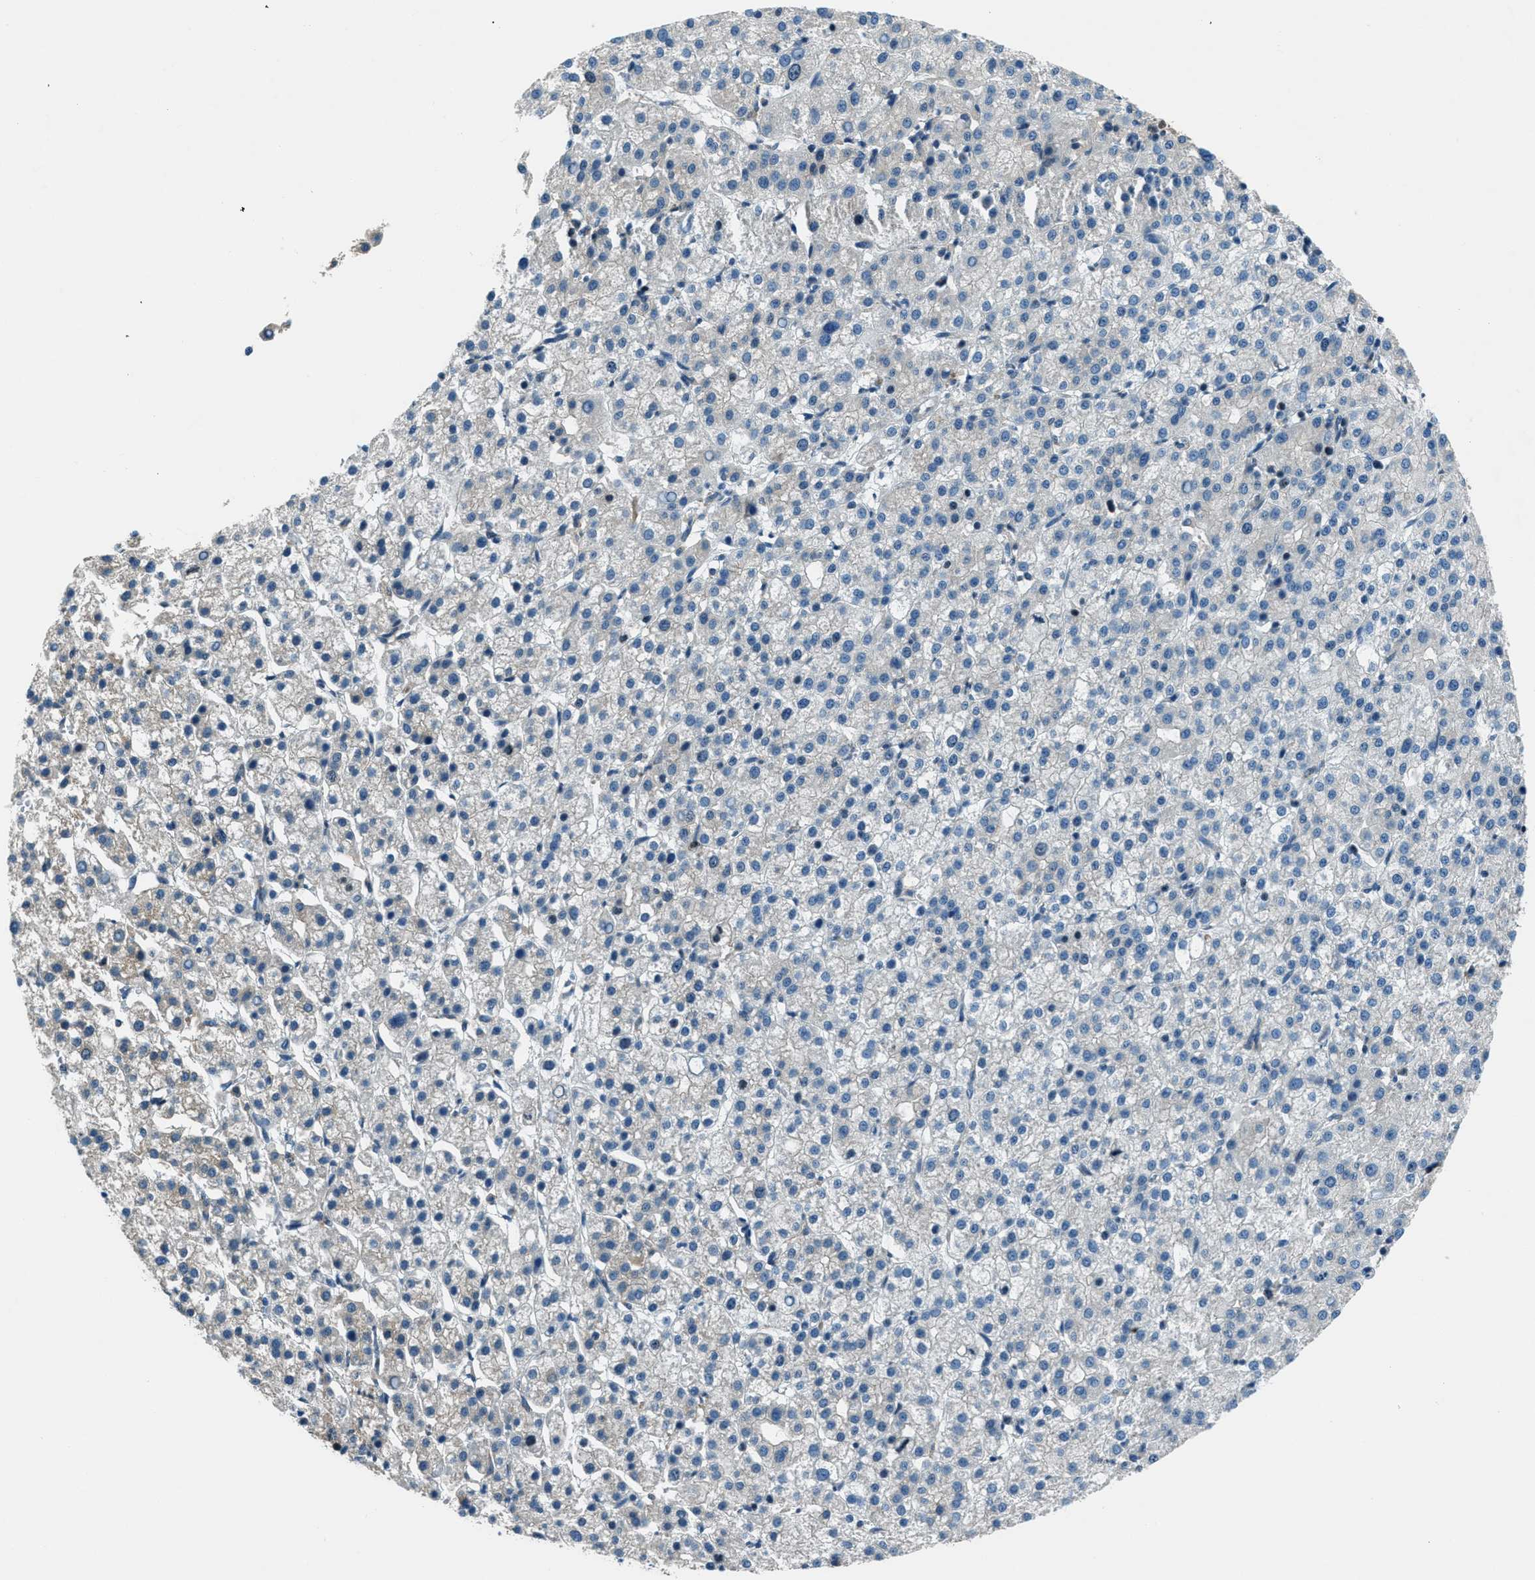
{"staining": {"intensity": "negative", "quantity": "none", "location": "none"}, "tissue": "liver cancer", "cell_type": "Tumor cells", "image_type": "cancer", "snomed": [{"axis": "morphology", "description": "Carcinoma, Hepatocellular, NOS"}, {"axis": "topography", "description": "Liver"}], "caption": "There is no significant staining in tumor cells of liver cancer. The staining was performed using DAB (3,3'-diaminobenzidine) to visualize the protein expression in brown, while the nuclei were stained in blue with hematoxylin (Magnification: 20x).", "gene": "ARFGAP2", "patient": {"sex": "female", "age": 58}}